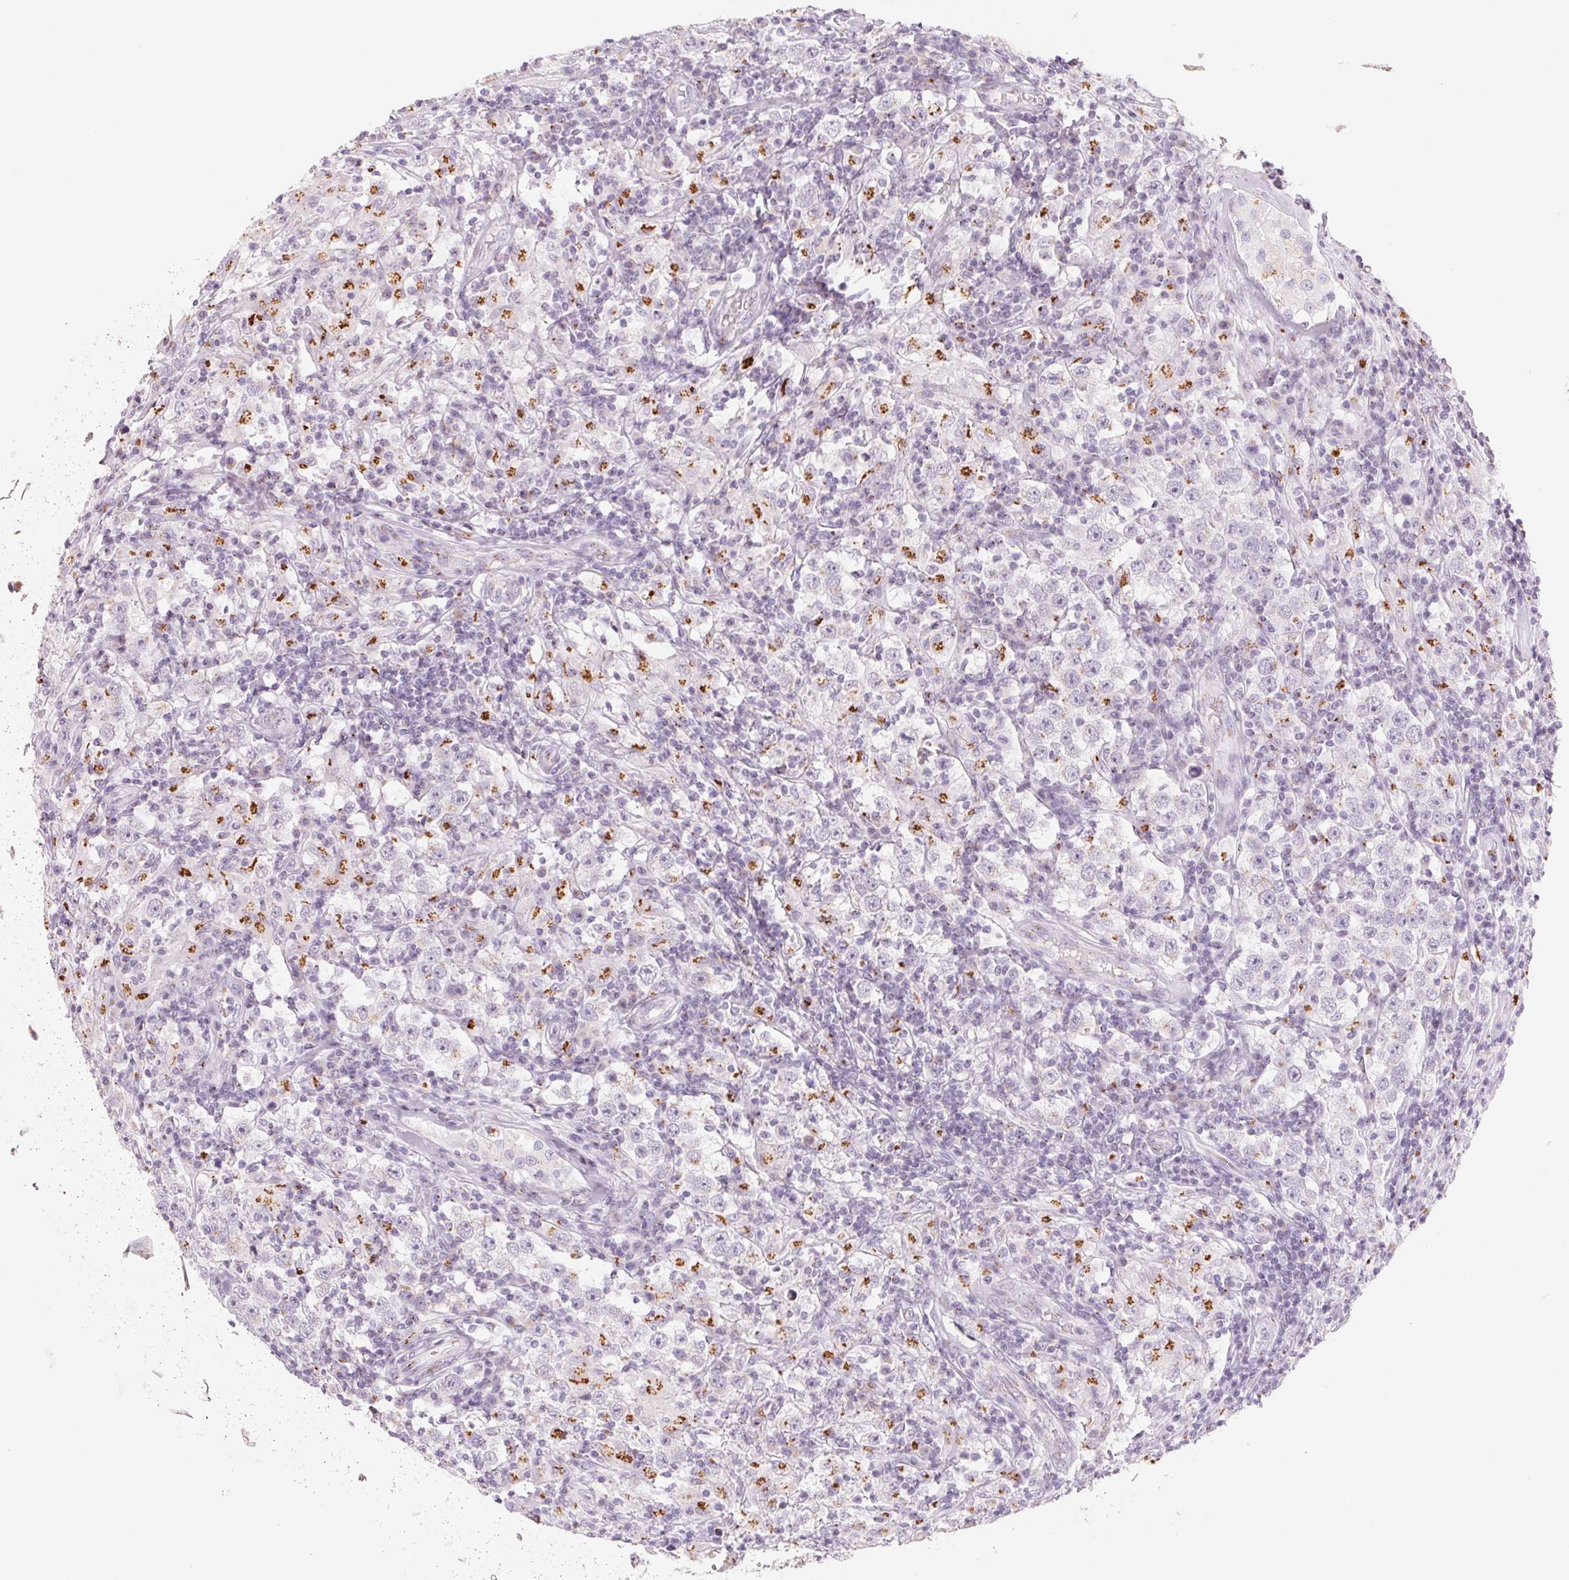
{"staining": {"intensity": "moderate", "quantity": "<25%", "location": "cytoplasmic/membranous"}, "tissue": "urothelial cancer", "cell_type": "Tumor cells", "image_type": "cancer", "snomed": [{"axis": "morphology", "description": "Normal tissue, NOS"}, {"axis": "morphology", "description": "Urothelial carcinoma, High grade"}, {"axis": "morphology", "description": "Seminoma, NOS"}, {"axis": "morphology", "description": "Carcinoma, Embryonal, NOS"}, {"axis": "topography", "description": "Urinary bladder"}, {"axis": "topography", "description": "Testis"}], "caption": "A photomicrograph showing moderate cytoplasmic/membranous expression in about <25% of tumor cells in urothelial cancer, as visualized by brown immunohistochemical staining.", "gene": "GALNT7", "patient": {"sex": "male", "age": 41}}